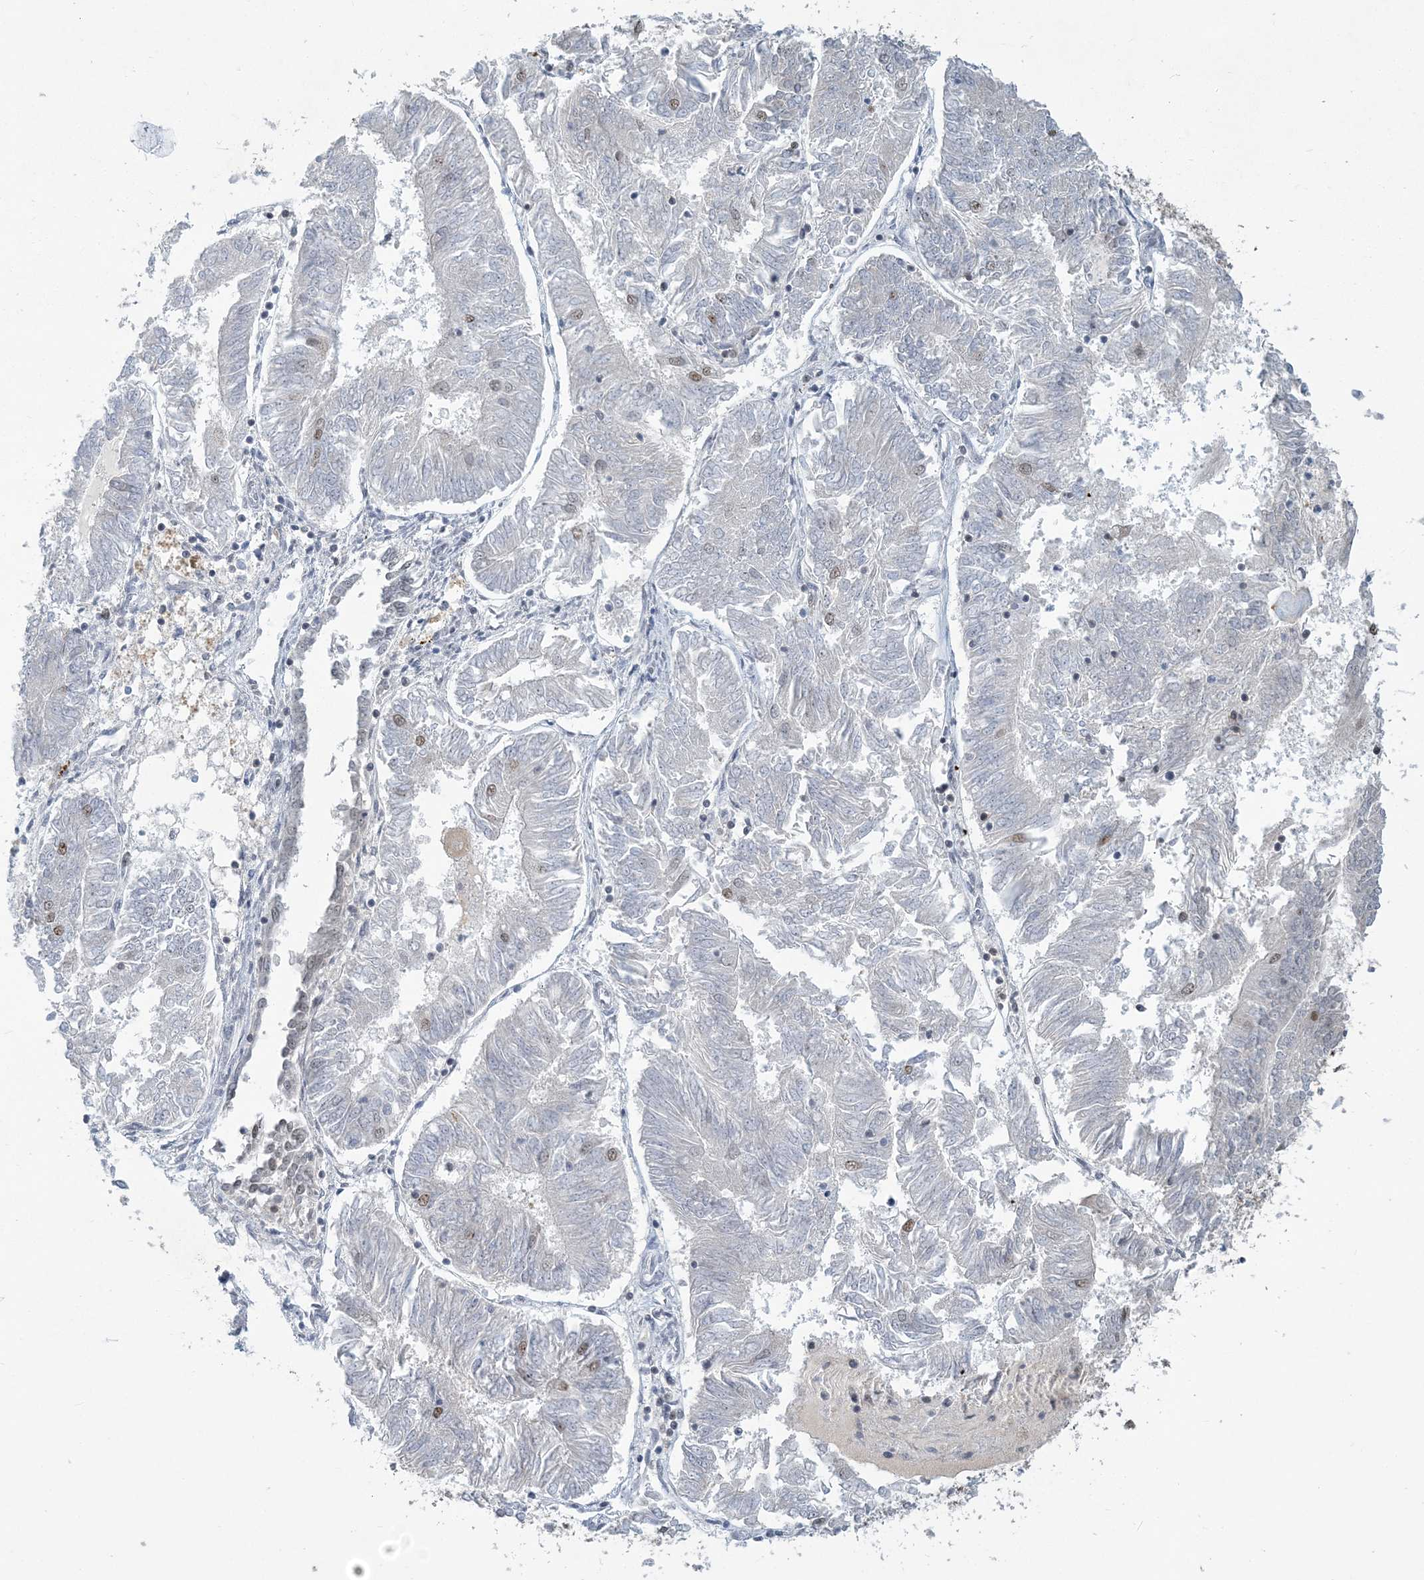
{"staining": {"intensity": "moderate", "quantity": "<25%", "location": "nuclear"}, "tissue": "endometrial cancer", "cell_type": "Tumor cells", "image_type": "cancer", "snomed": [{"axis": "morphology", "description": "Adenocarcinoma, NOS"}, {"axis": "topography", "description": "Endometrium"}], "caption": "Endometrial adenocarcinoma tissue shows moderate nuclear staining in approximately <25% of tumor cells", "gene": "PLRG1", "patient": {"sex": "female", "age": 58}}